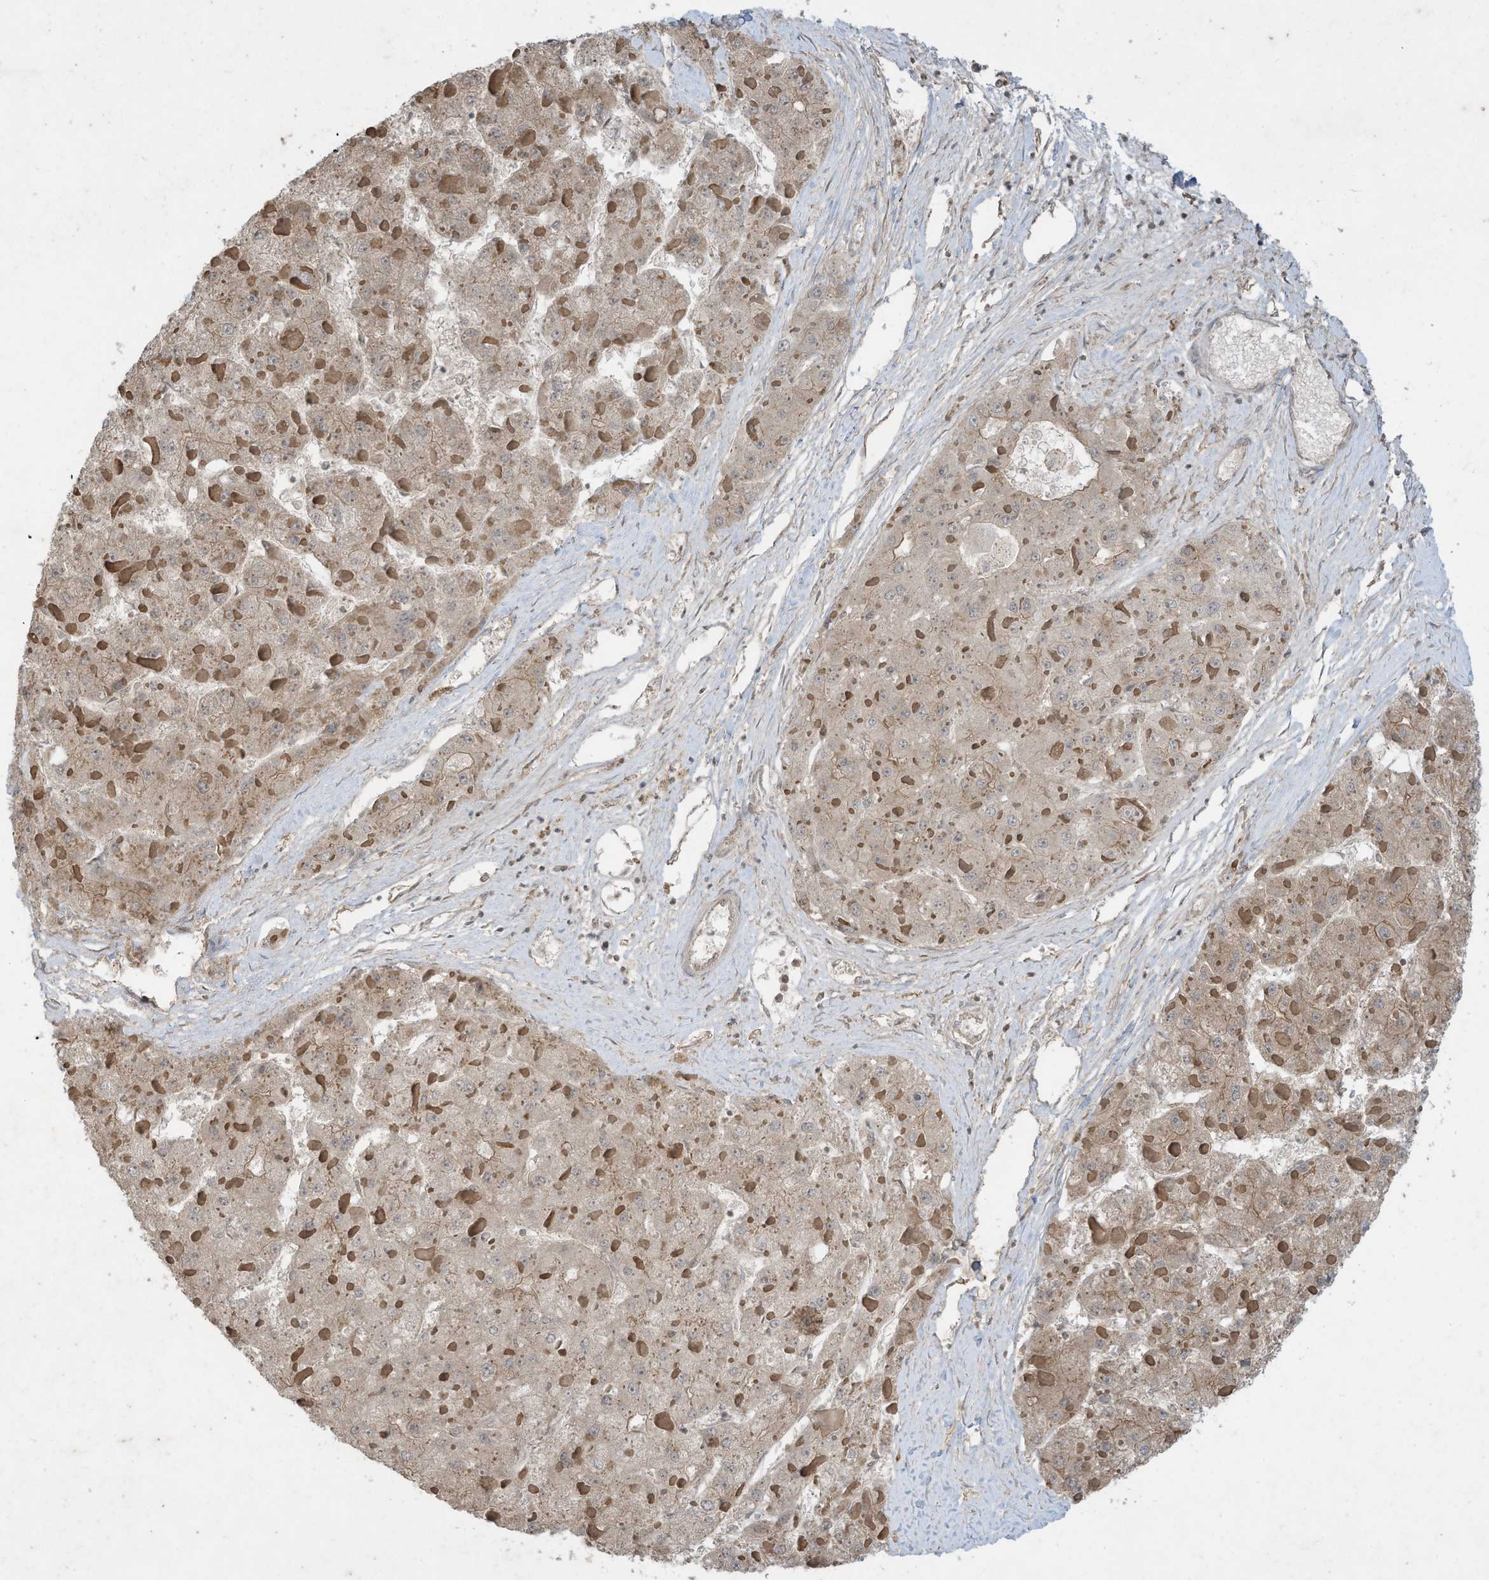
{"staining": {"intensity": "weak", "quantity": ">75%", "location": "cytoplasmic/membranous"}, "tissue": "liver cancer", "cell_type": "Tumor cells", "image_type": "cancer", "snomed": [{"axis": "morphology", "description": "Carcinoma, Hepatocellular, NOS"}, {"axis": "topography", "description": "Liver"}], "caption": "Brown immunohistochemical staining in human liver hepatocellular carcinoma demonstrates weak cytoplasmic/membranous staining in approximately >75% of tumor cells.", "gene": "MATN2", "patient": {"sex": "female", "age": 73}}